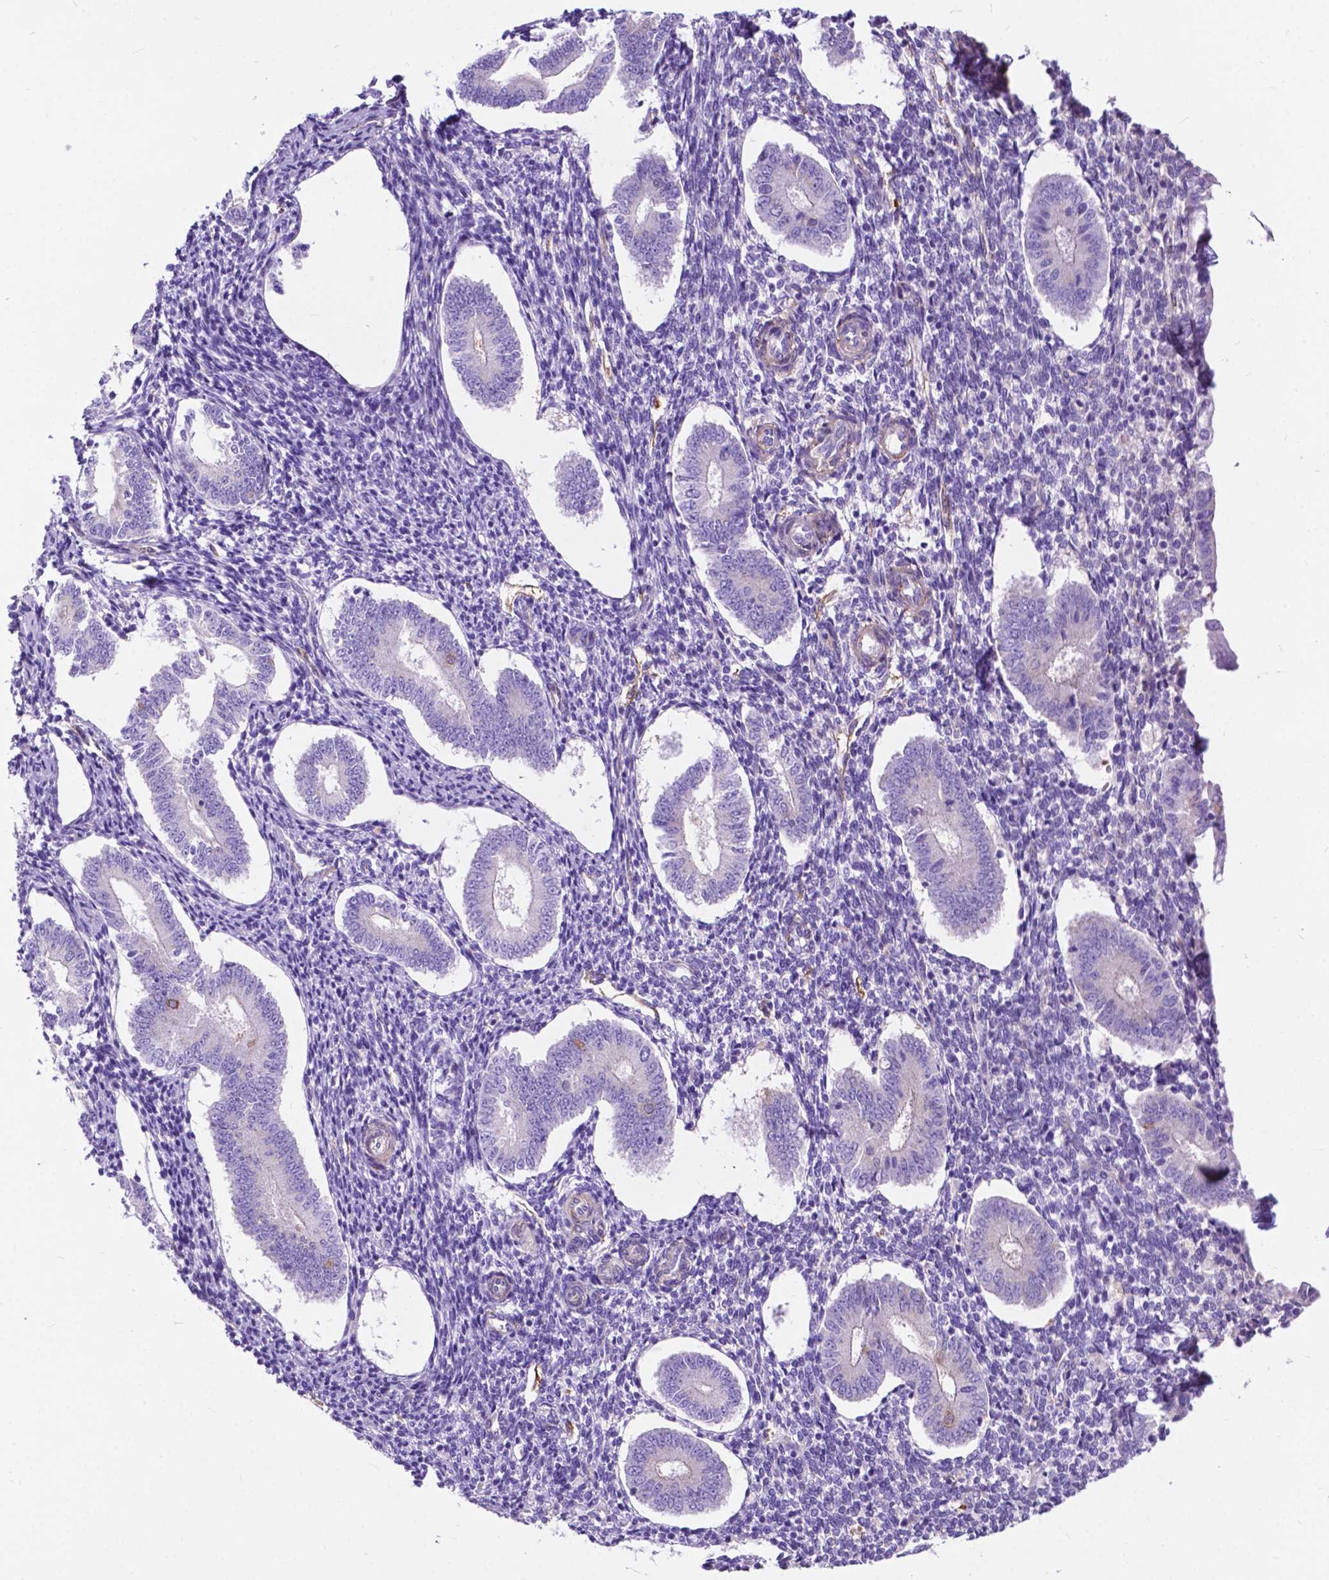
{"staining": {"intensity": "negative", "quantity": "none", "location": "none"}, "tissue": "endometrium", "cell_type": "Cells in endometrial stroma", "image_type": "normal", "snomed": [{"axis": "morphology", "description": "Normal tissue, NOS"}, {"axis": "topography", "description": "Endometrium"}], "caption": "Protein analysis of benign endometrium demonstrates no significant staining in cells in endometrial stroma.", "gene": "PCDHA12", "patient": {"sex": "female", "age": 40}}